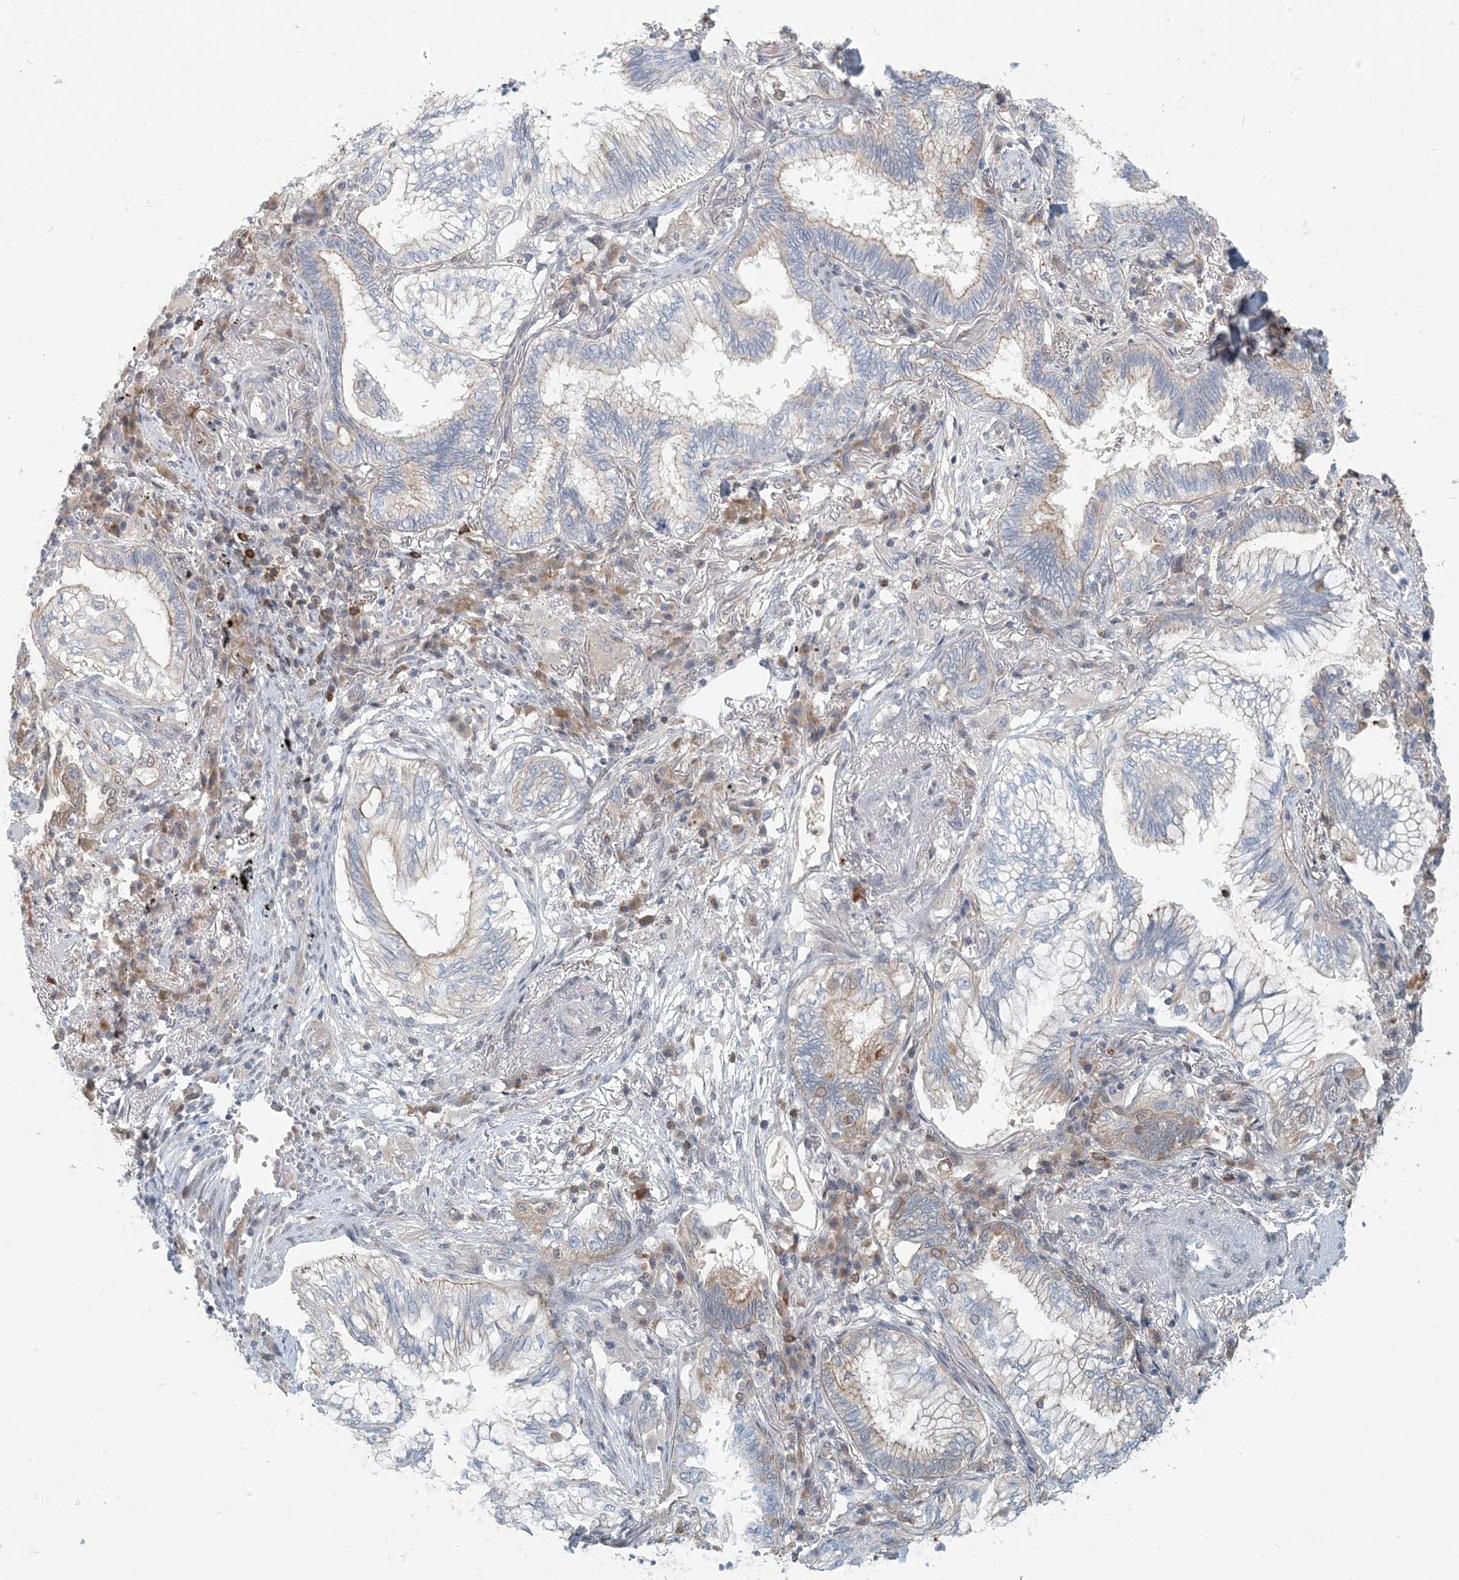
{"staining": {"intensity": "weak", "quantity": "<25%", "location": "cytoplasmic/membranous"}, "tissue": "lung cancer", "cell_type": "Tumor cells", "image_type": "cancer", "snomed": [{"axis": "morphology", "description": "Adenocarcinoma, NOS"}, {"axis": "topography", "description": "Lung"}], "caption": "DAB (3,3'-diaminobenzidine) immunohistochemical staining of human adenocarcinoma (lung) shows no significant positivity in tumor cells.", "gene": "ZC3H12A", "patient": {"sex": "female", "age": 70}}